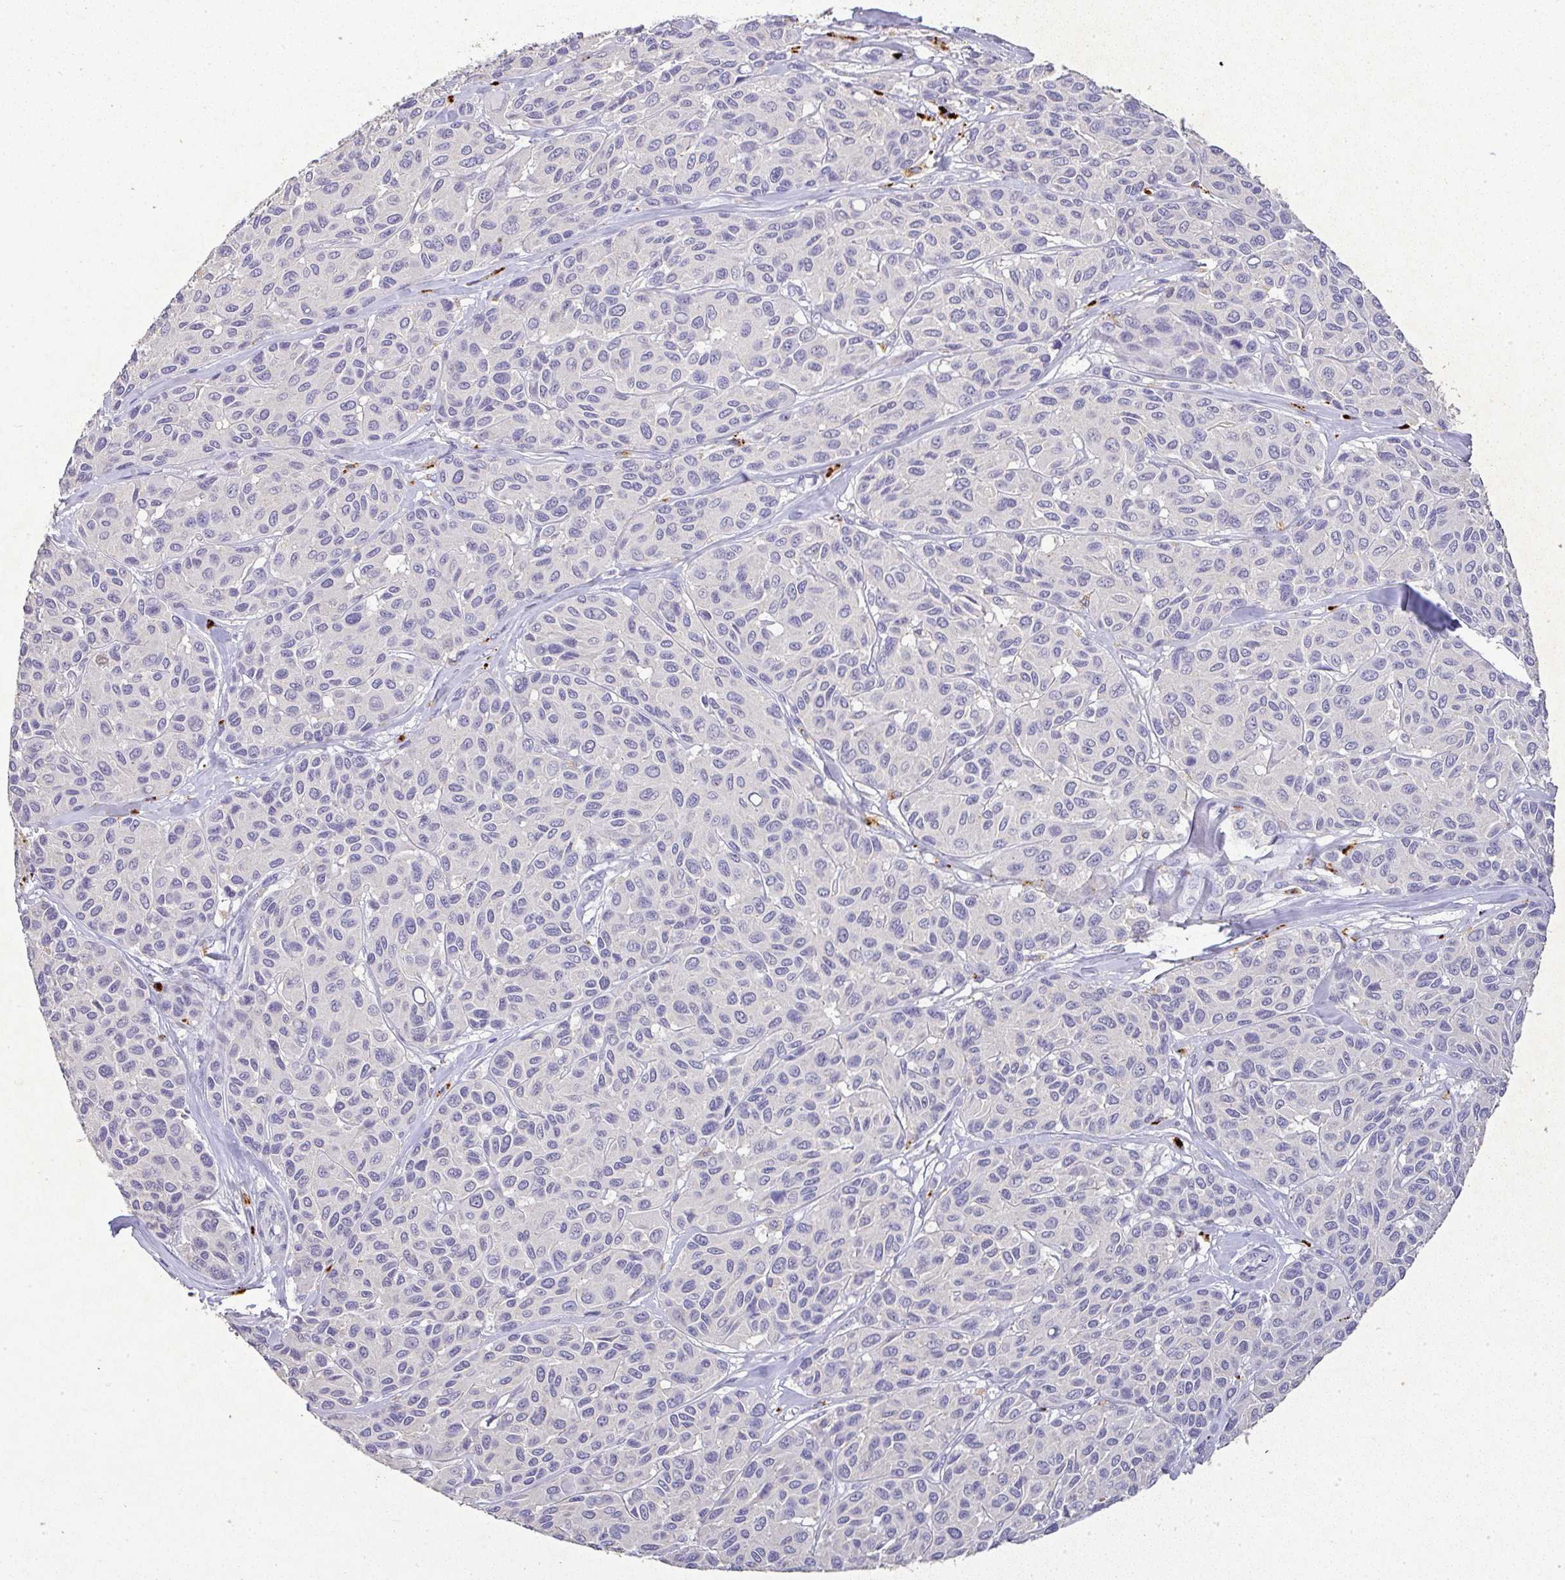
{"staining": {"intensity": "negative", "quantity": "none", "location": "none"}, "tissue": "melanoma", "cell_type": "Tumor cells", "image_type": "cancer", "snomed": [{"axis": "morphology", "description": "Malignant melanoma, NOS"}, {"axis": "topography", "description": "Skin"}], "caption": "This photomicrograph is of melanoma stained with immunohistochemistry (IHC) to label a protein in brown with the nuclei are counter-stained blue. There is no staining in tumor cells.", "gene": "RPS2", "patient": {"sex": "female", "age": 66}}